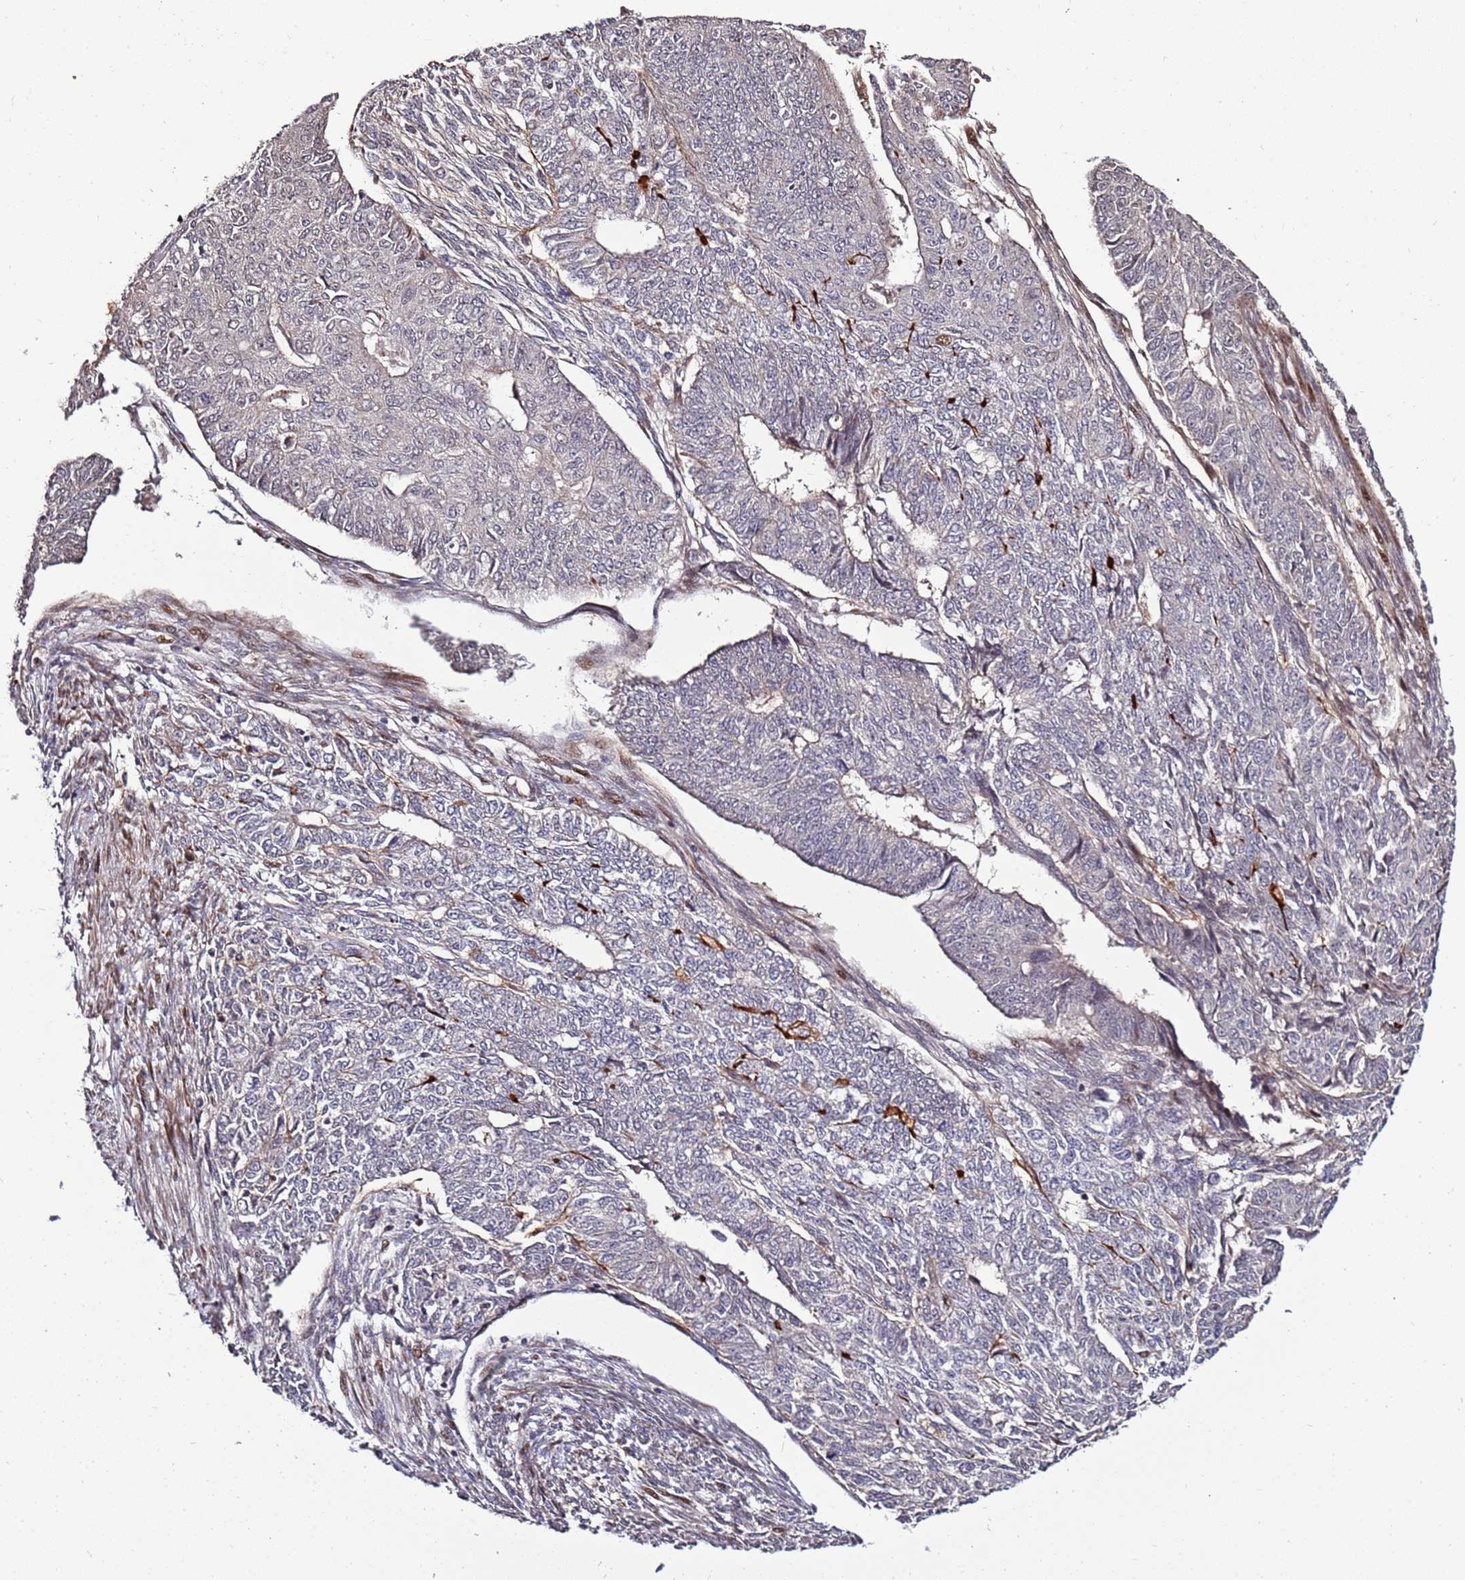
{"staining": {"intensity": "negative", "quantity": "none", "location": "none"}, "tissue": "endometrial cancer", "cell_type": "Tumor cells", "image_type": "cancer", "snomed": [{"axis": "morphology", "description": "Adenocarcinoma, NOS"}, {"axis": "topography", "description": "Endometrium"}], "caption": "This is an IHC image of human endometrial adenocarcinoma. There is no positivity in tumor cells.", "gene": "RHBDL1", "patient": {"sex": "female", "age": 32}}